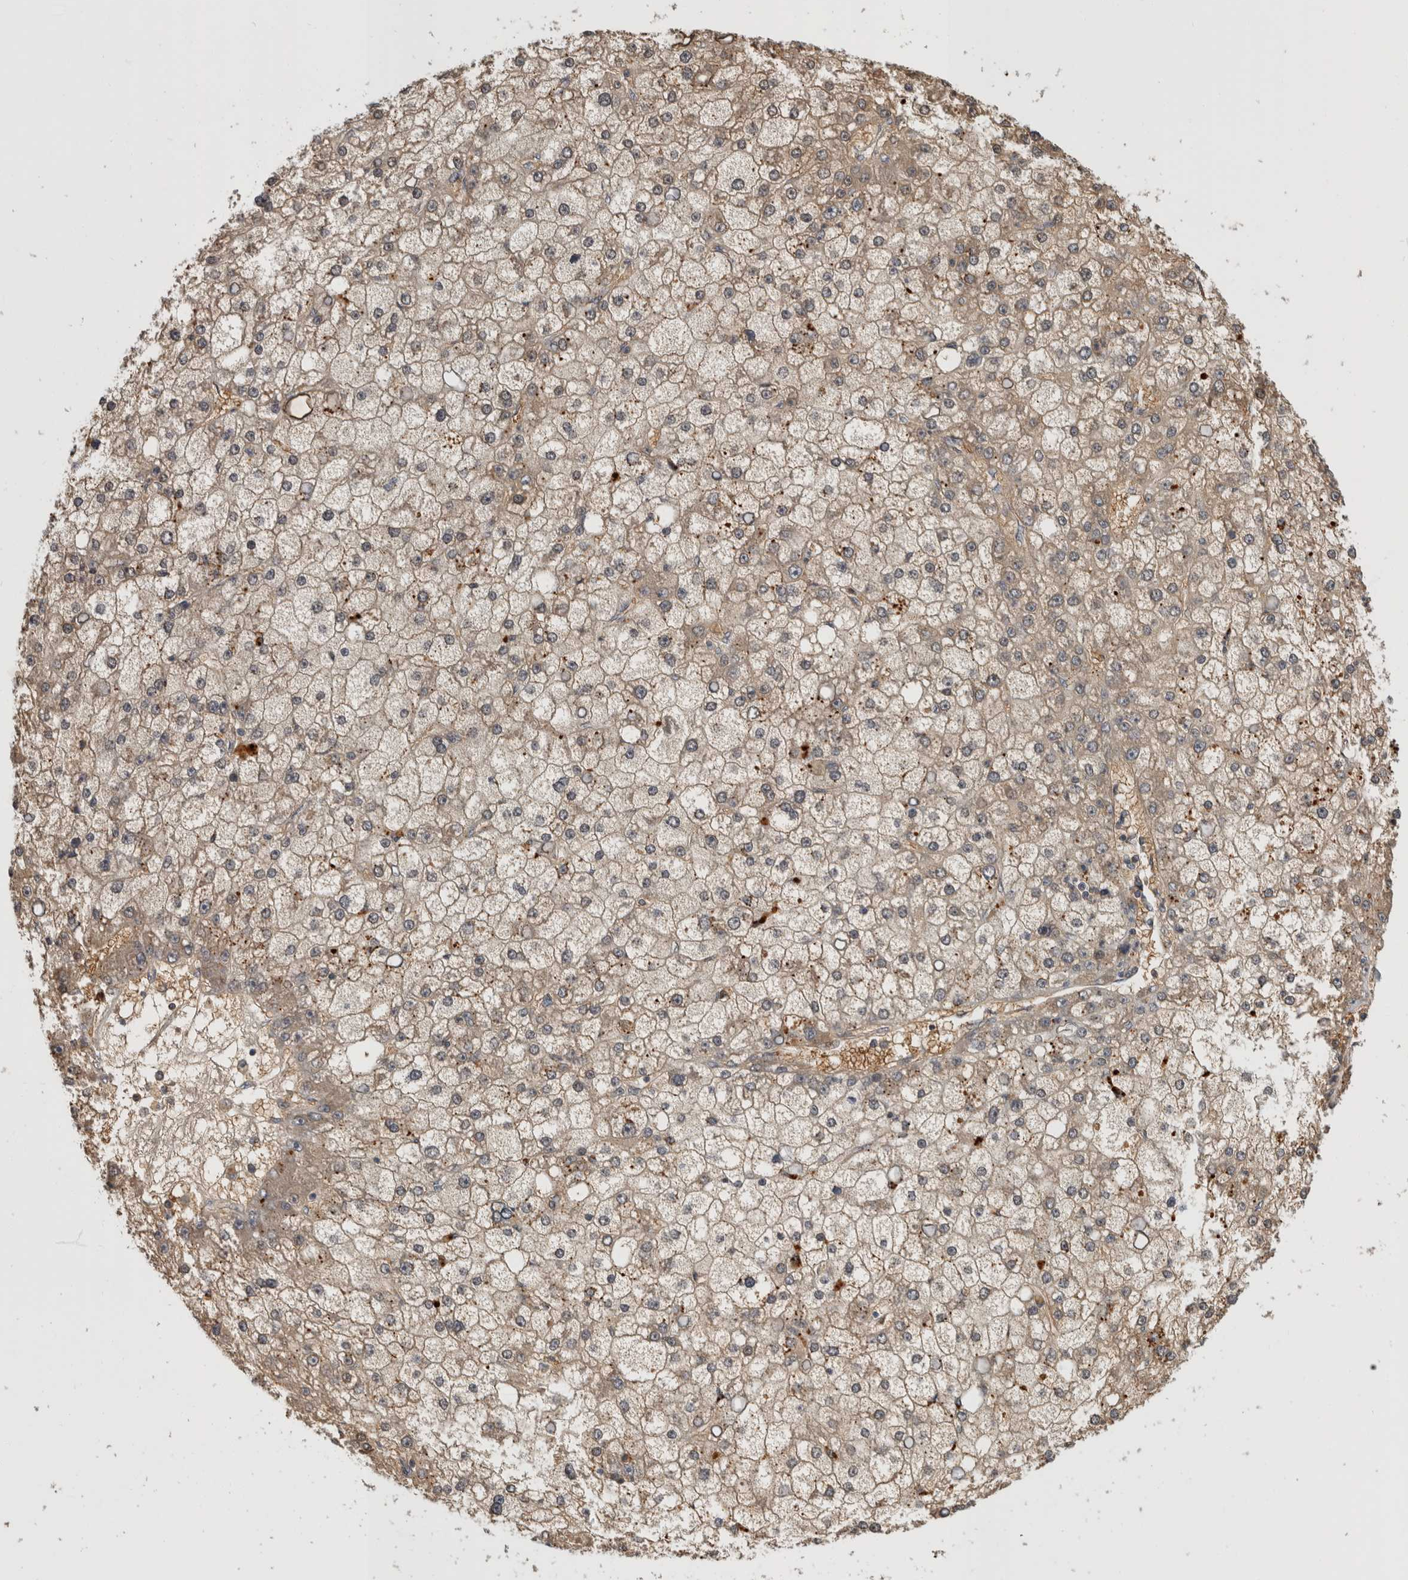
{"staining": {"intensity": "weak", "quantity": "<25%", "location": "cytoplasmic/membranous"}, "tissue": "liver cancer", "cell_type": "Tumor cells", "image_type": "cancer", "snomed": [{"axis": "morphology", "description": "Carcinoma, Hepatocellular, NOS"}, {"axis": "topography", "description": "Liver"}], "caption": "Tumor cells show no significant staining in liver cancer (hepatocellular carcinoma).", "gene": "PGM1", "patient": {"sex": "male", "age": 67}}